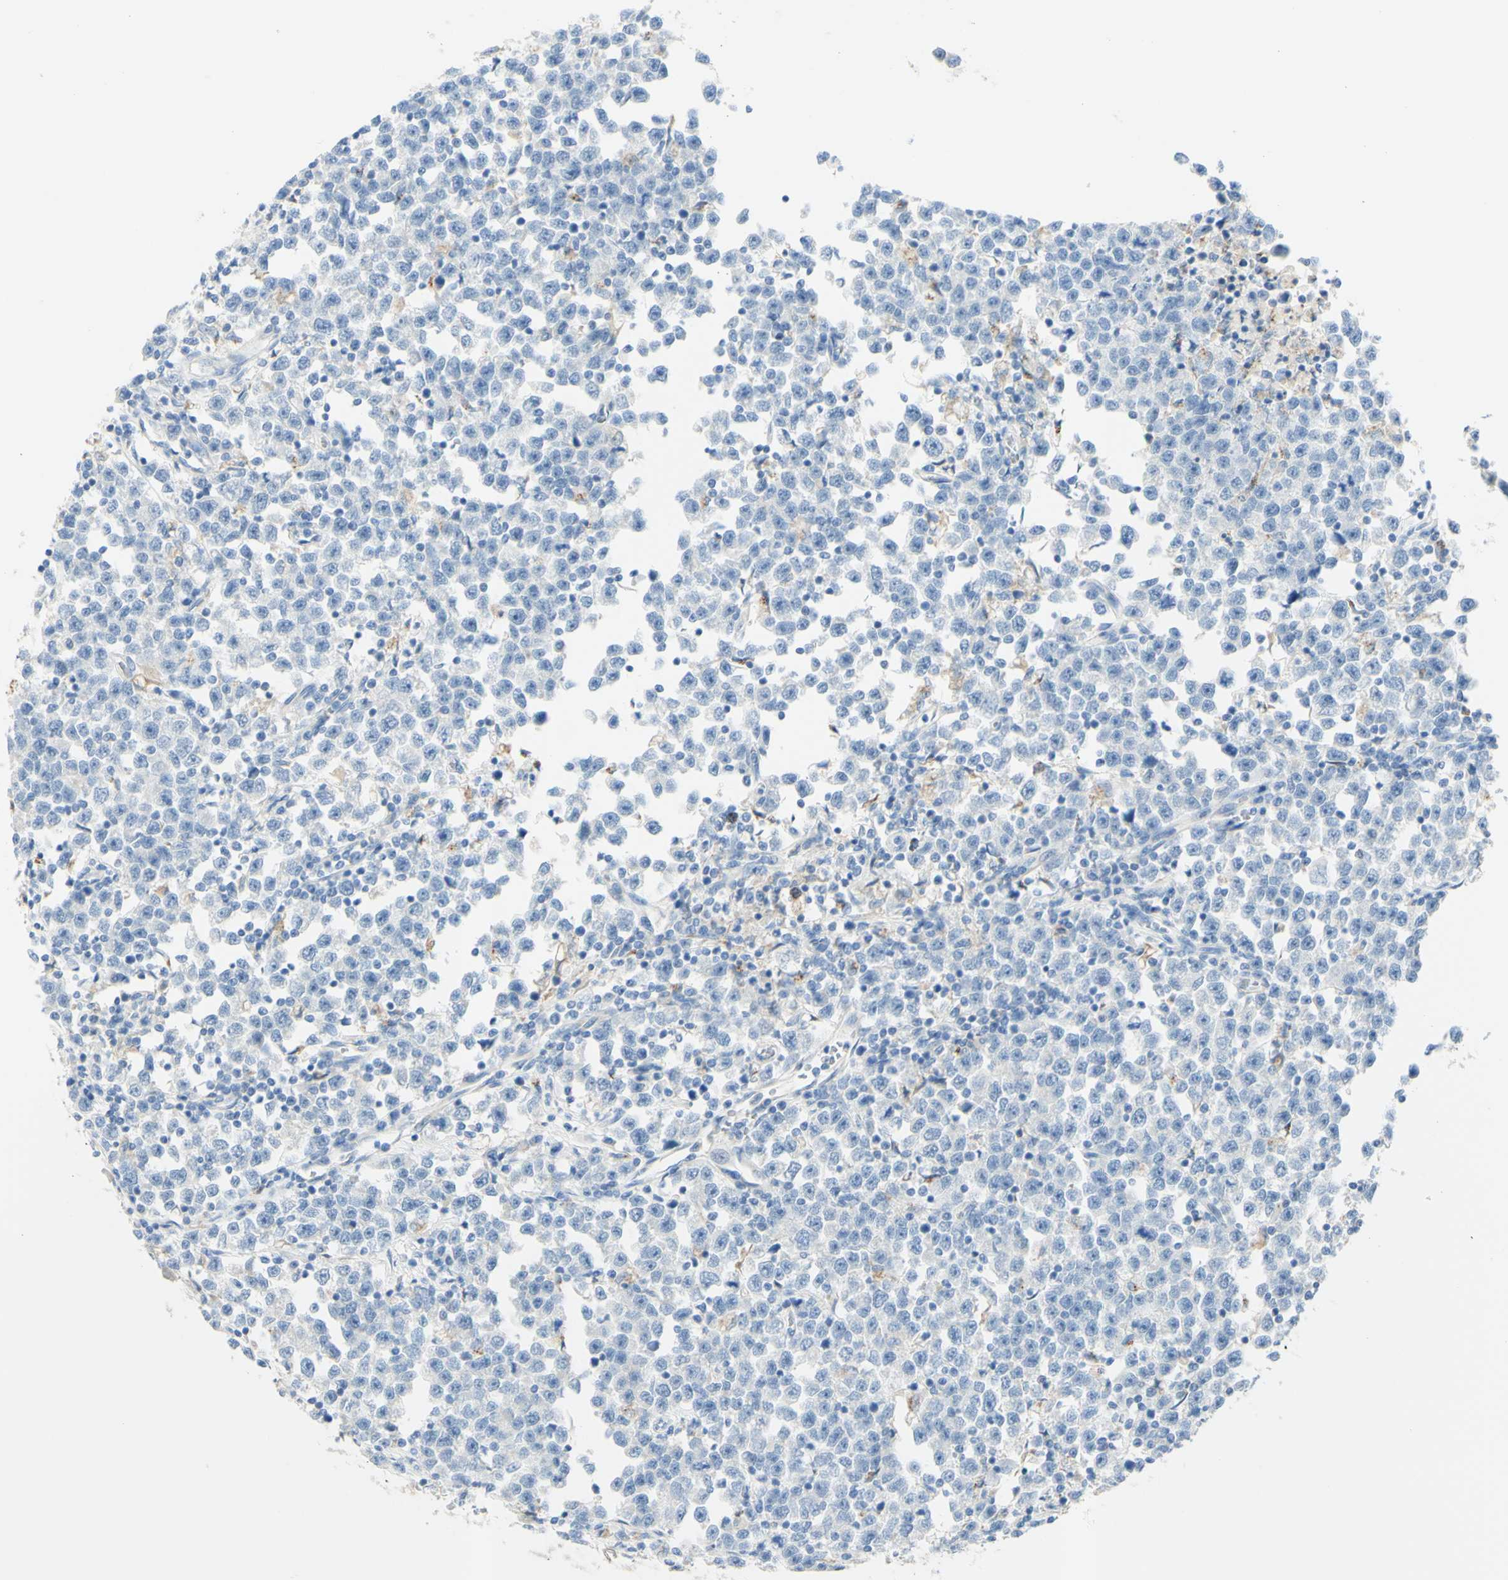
{"staining": {"intensity": "weak", "quantity": "<25%", "location": "cytoplasmic/membranous"}, "tissue": "testis cancer", "cell_type": "Tumor cells", "image_type": "cancer", "snomed": [{"axis": "morphology", "description": "Seminoma, NOS"}, {"axis": "topography", "description": "Testis"}], "caption": "Immunohistochemistry (IHC) image of neoplastic tissue: human testis seminoma stained with DAB (3,3'-diaminobenzidine) exhibits no significant protein expression in tumor cells.", "gene": "TSPAN1", "patient": {"sex": "male", "age": 43}}